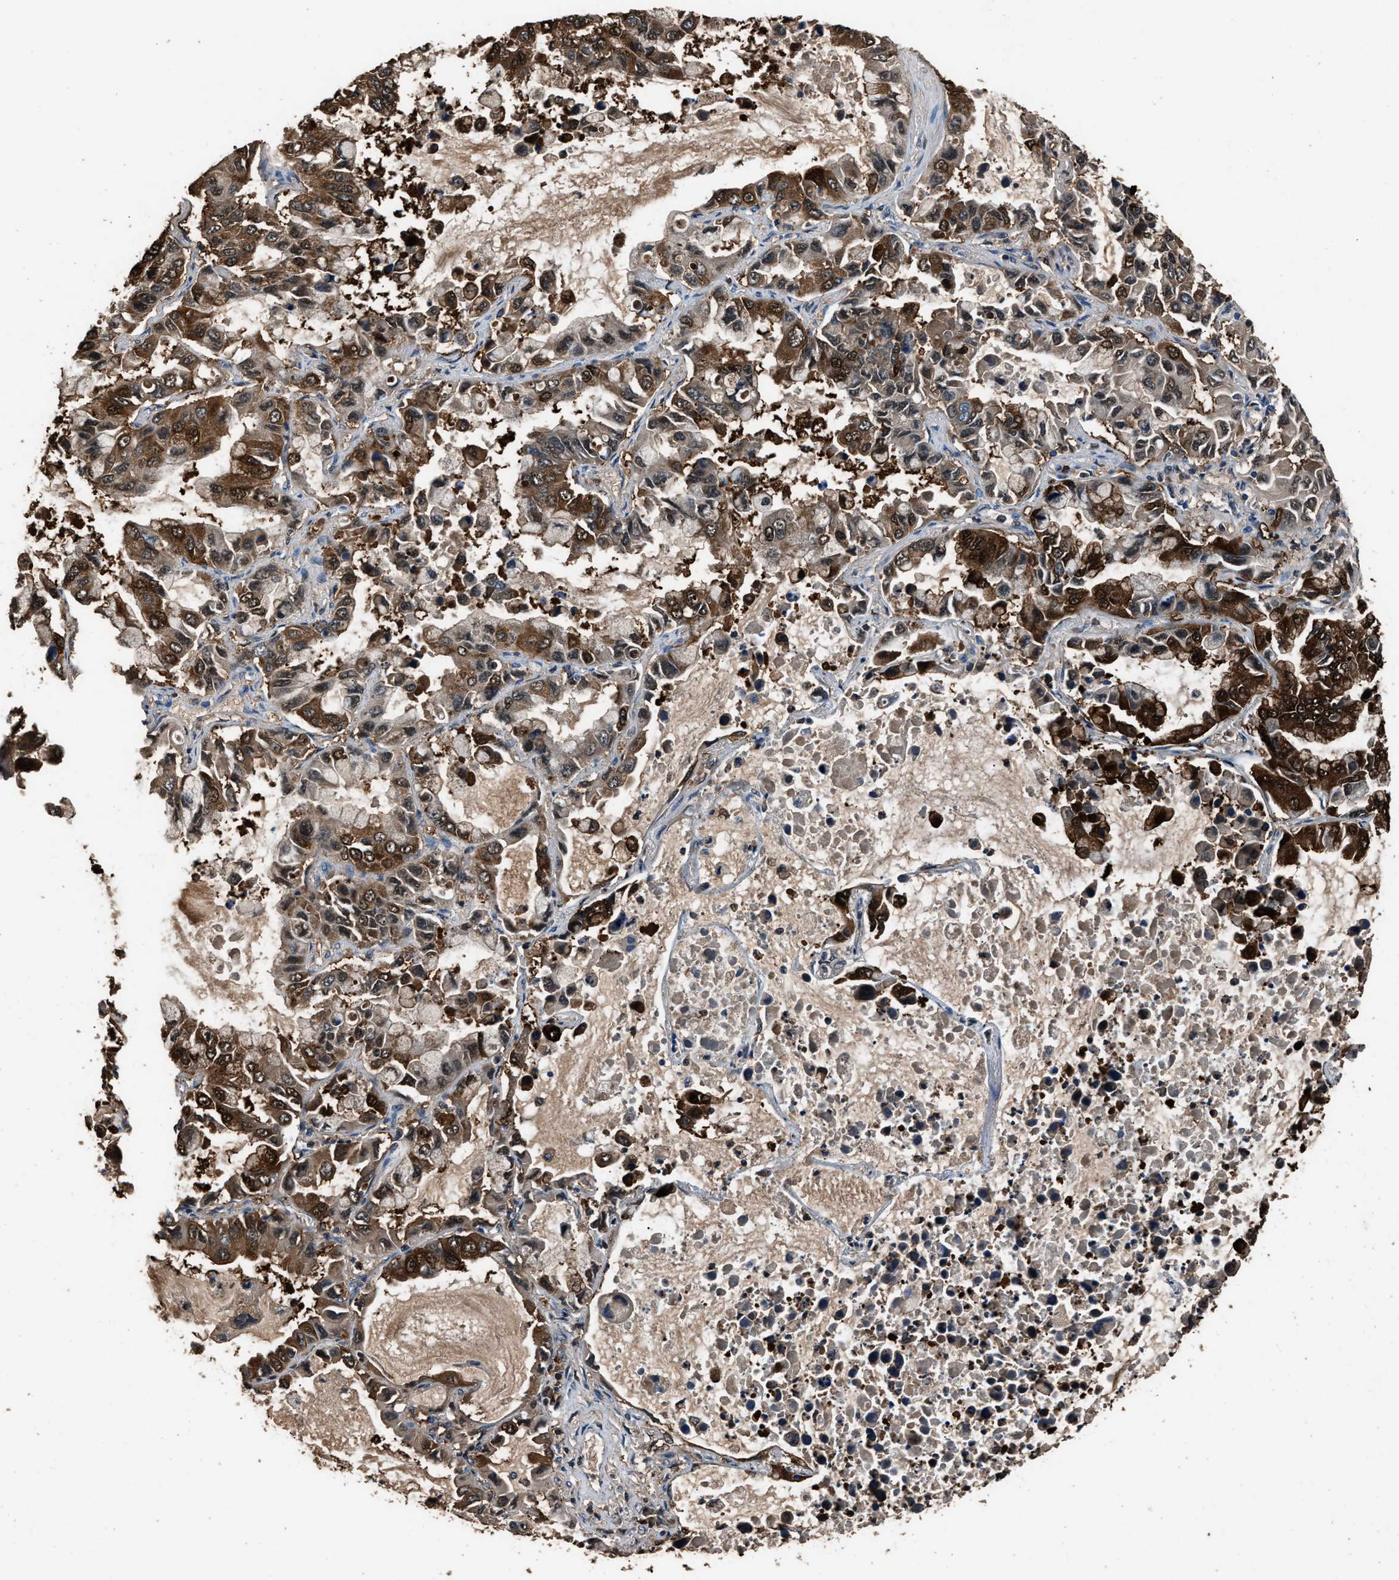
{"staining": {"intensity": "strong", "quantity": ">75%", "location": "cytoplasmic/membranous"}, "tissue": "lung cancer", "cell_type": "Tumor cells", "image_type": "cancer", "snomed": [{"axis": "morphology", "description": "Adenocarcinoma, NOS"}, {"axis": "topography", "description": "Lung"}], "caption": "Lung cancer stained with a brown dye shows strong cytoplasmic/membranous positive positivity in about >75% of tumor cells.", "gene": "GSTP1", "patient": {"sex": "male", "age": 64}}